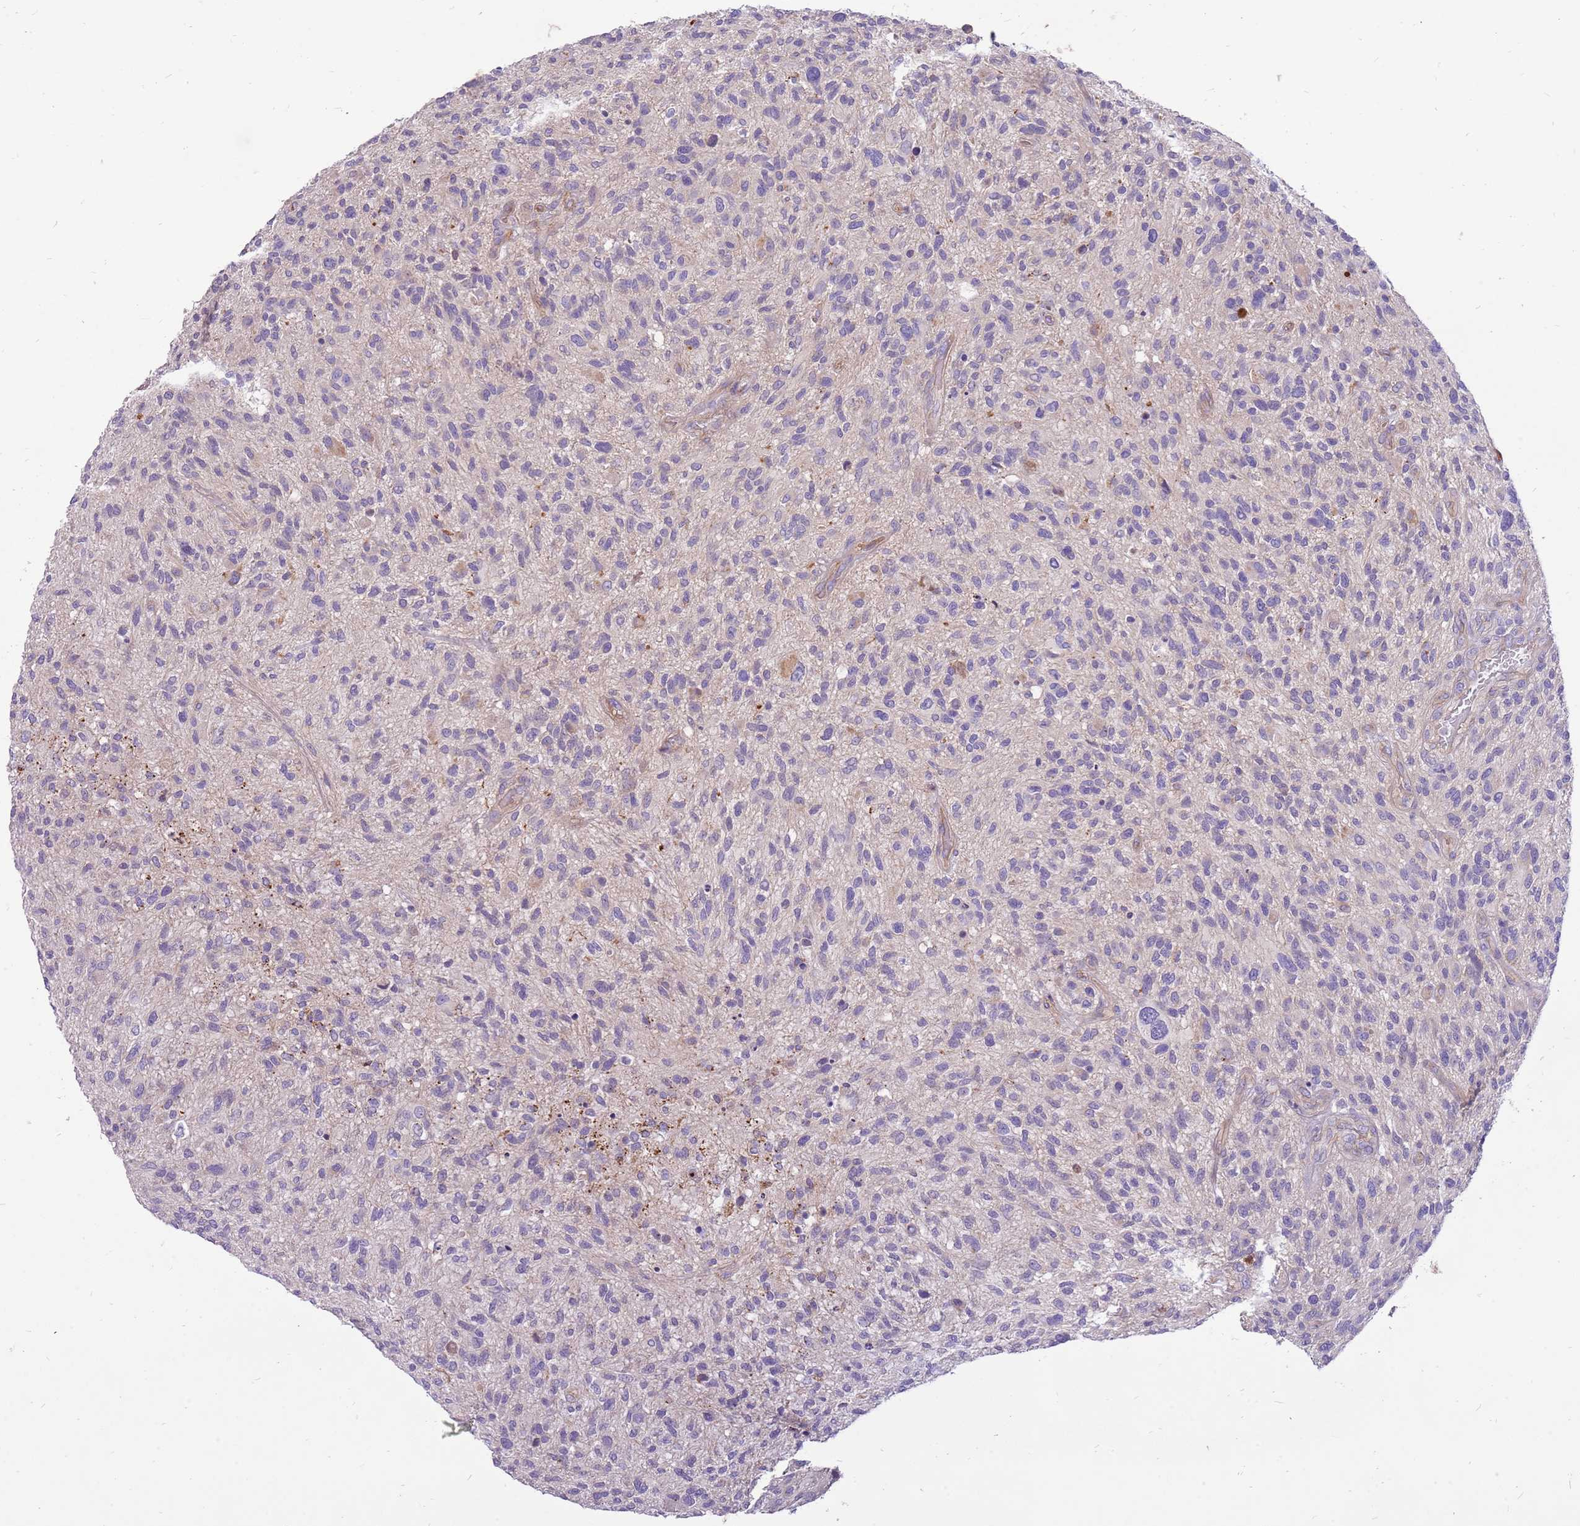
{"staining": {"intensity": "negative", "quantity": "none", "location": "none"}, "tissue": "glioma", "cell_type": "Tumor cells", "image_type": "cancer", "snomed": [{"axis": "morphology", "description": "Glioma, malignant, High grade"}, {"axis": "topography", "description": "Brain"}], "caption": "The histopathology image reveals no significant positivity in tumor cells of glioma.", "gene": "NTN4", "patient": {"sex": "male", "age": 47}}